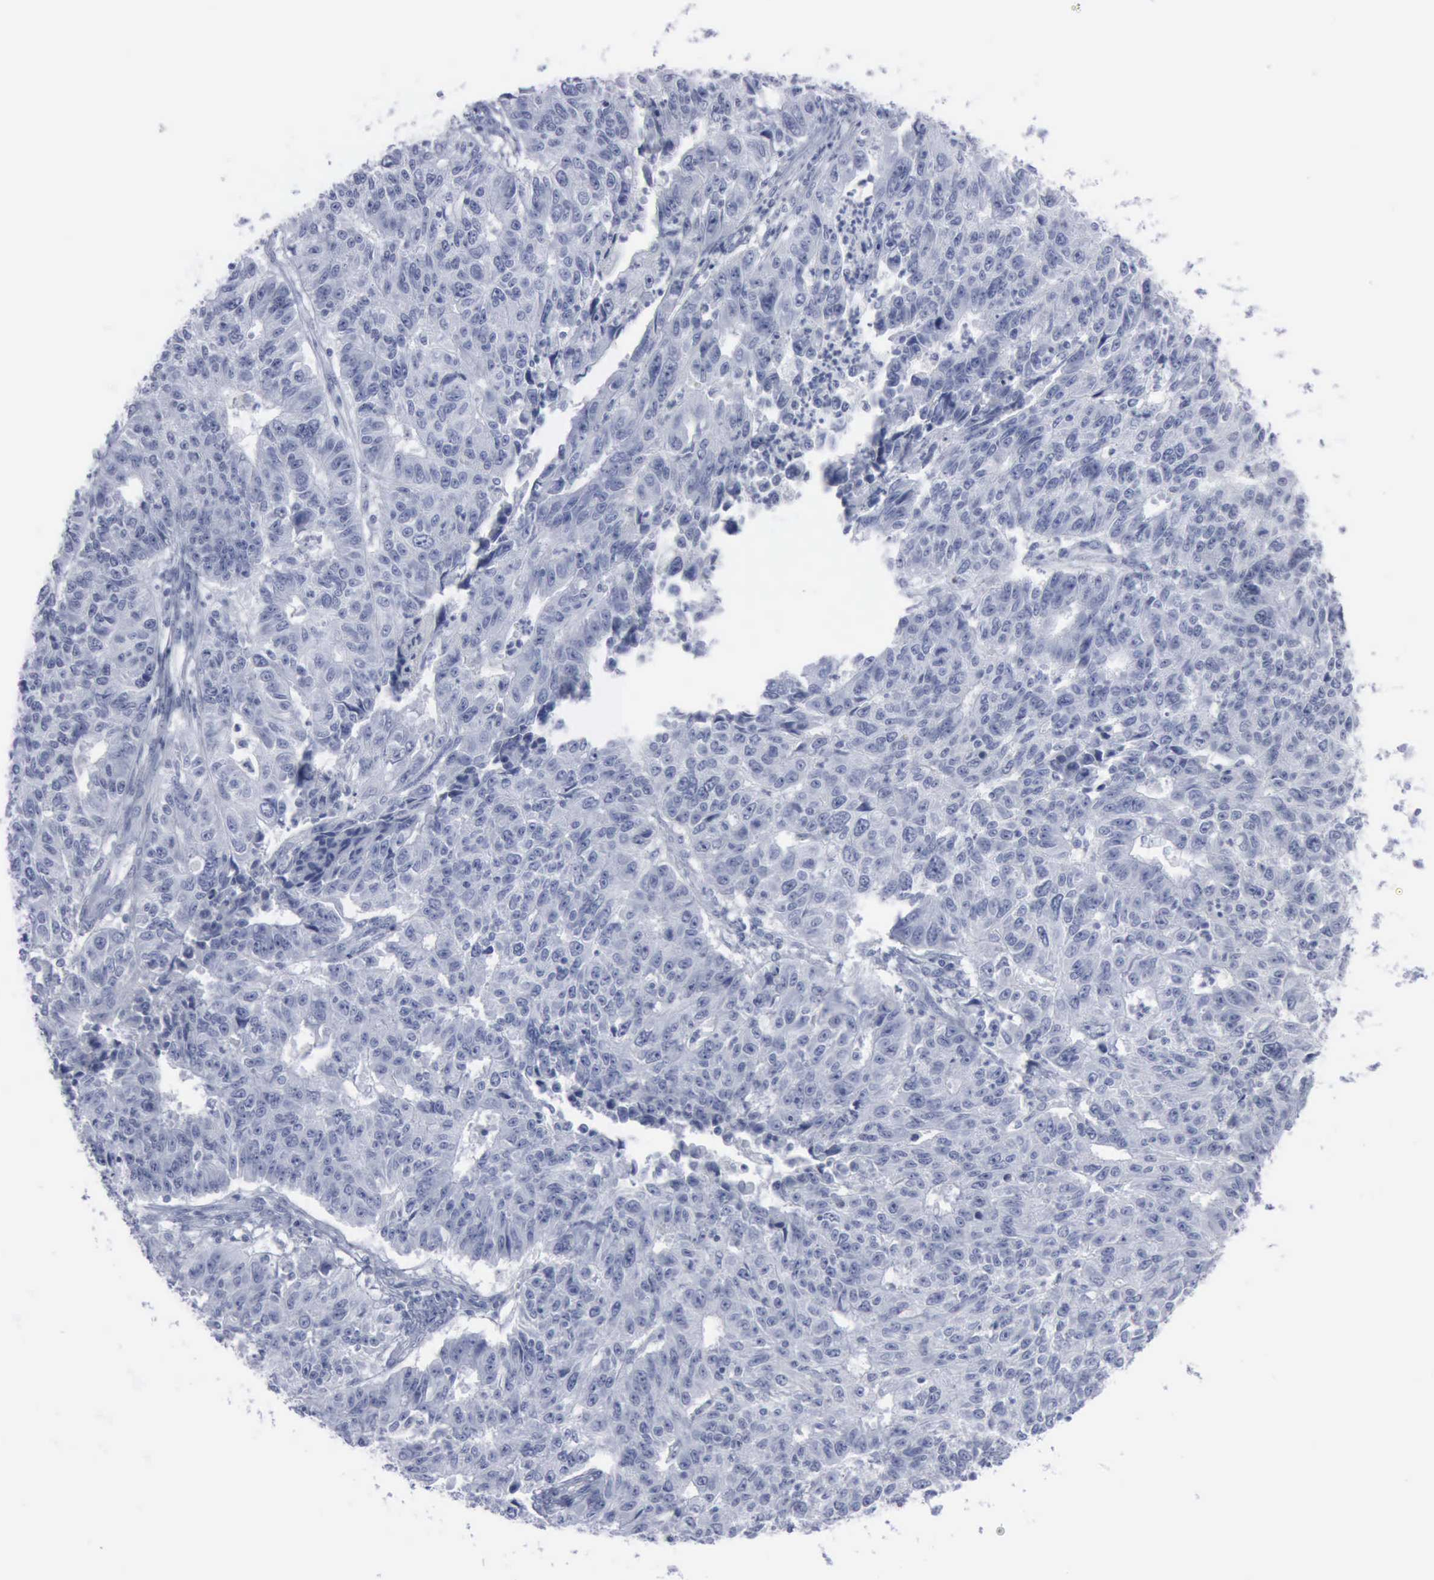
{"staining": {"intensity": "negative", "quantity": "none", "location": "none"}, "tissue": "endometrial cancer", "cell_type": "Tumor cells", "image_type": "cancer", "snomed": [{"axis": "morphology", "description": "Adenocarcinoma, NOS"}, {"axis": "topography", "description": "Endometrium"}], "caption": "Adenocarcinoma (endometrial) was stained to show a protein in brown. There is no significant expression in tumor cells. The staining is performed using DAB brown chromogen with nuclei counter-stained in using hematoxylin.", "gene": "VCAM1", "patient": {"sex": "female", "age": 42}}